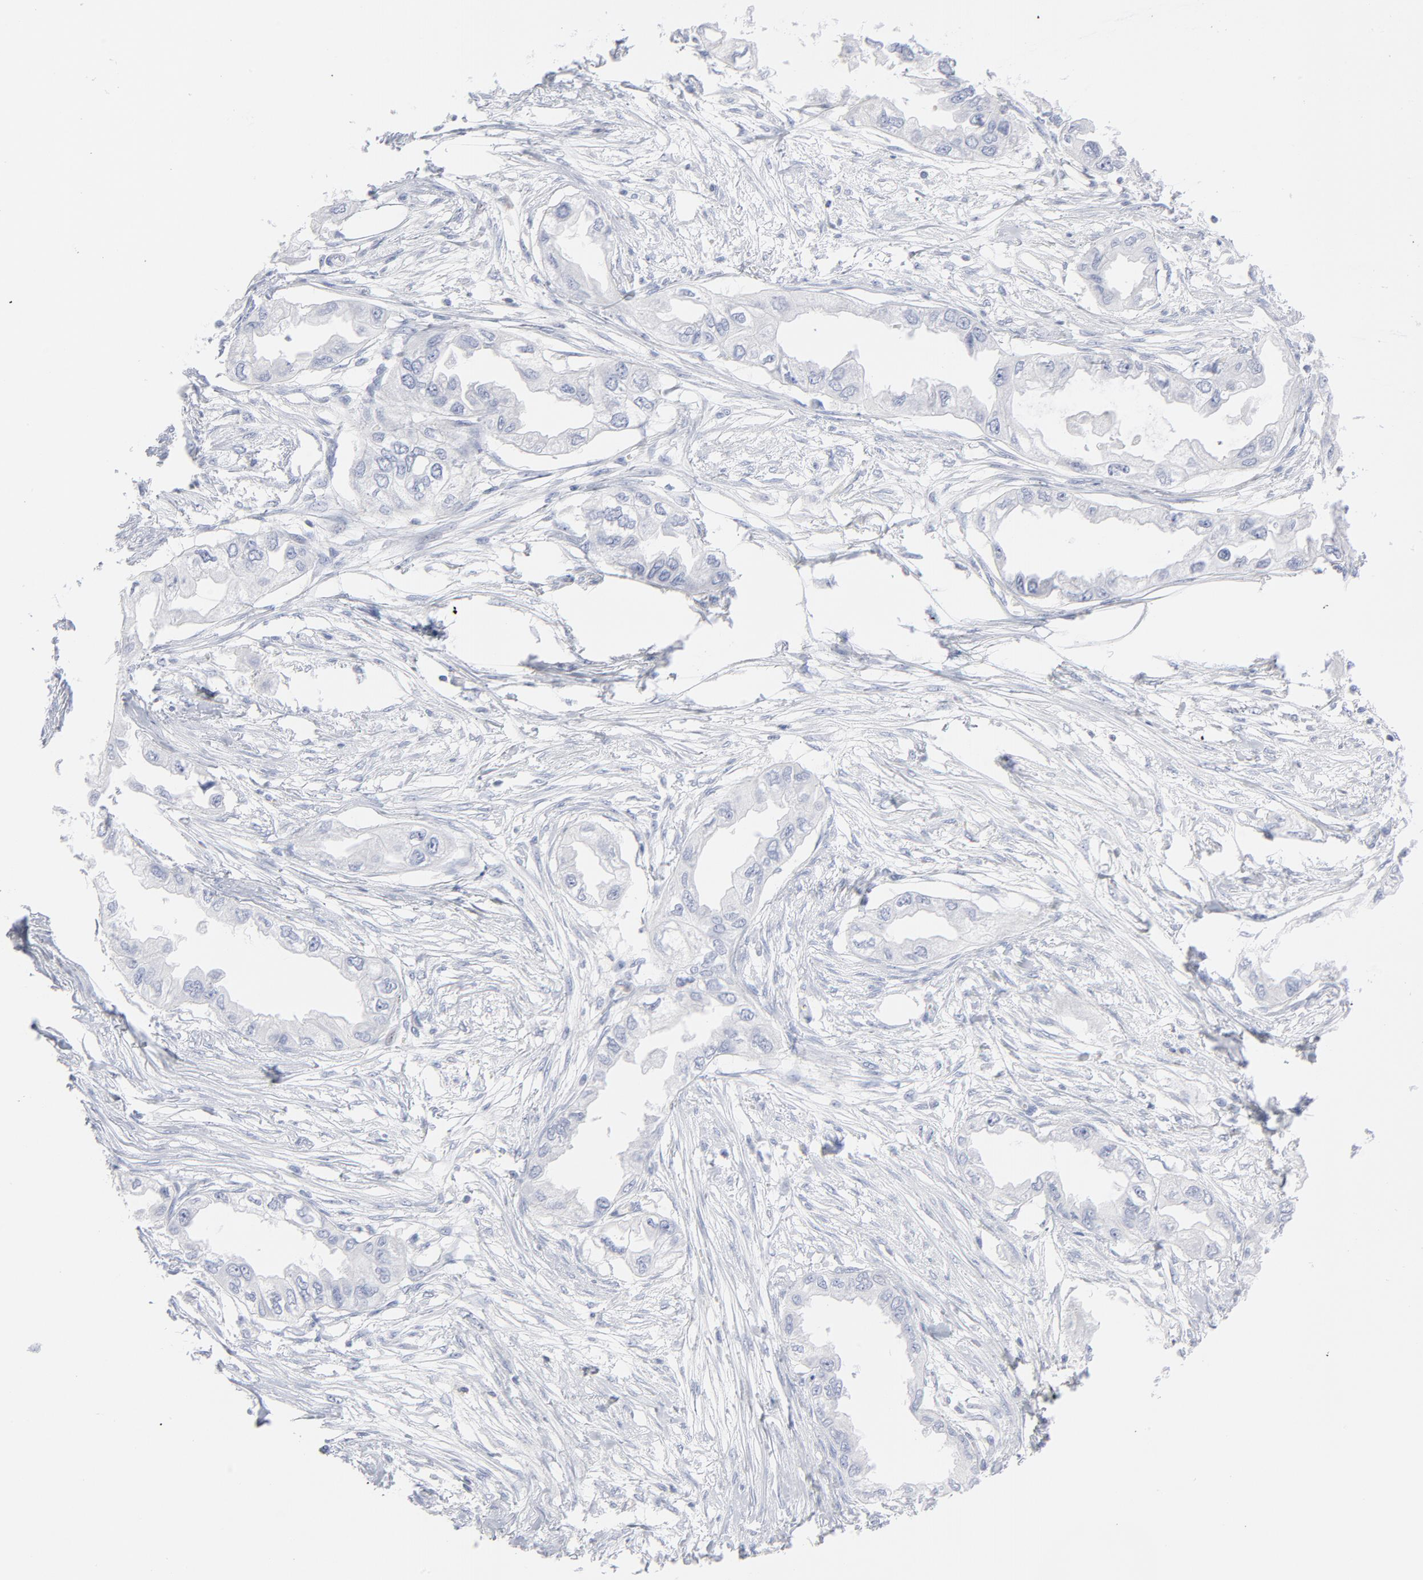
{"staining": {"intensity": "negative", "quantity": "none", "location": "none"}, "tissue": "endometrial cancer", "cell_type": "Tumor cells", "image_type": "cancer", "snomed": [{"axis": "morphology", "description": "Adenocarcinoma, NOS"}, {"axis": "topography", "description": "Endometrium"}], "caption": "An image of human adenocarcinoma (endometrial) is negative for staining in tumor cells.", "gene": "P2RY8", "patient": {"sex": "female", "age": 67}}